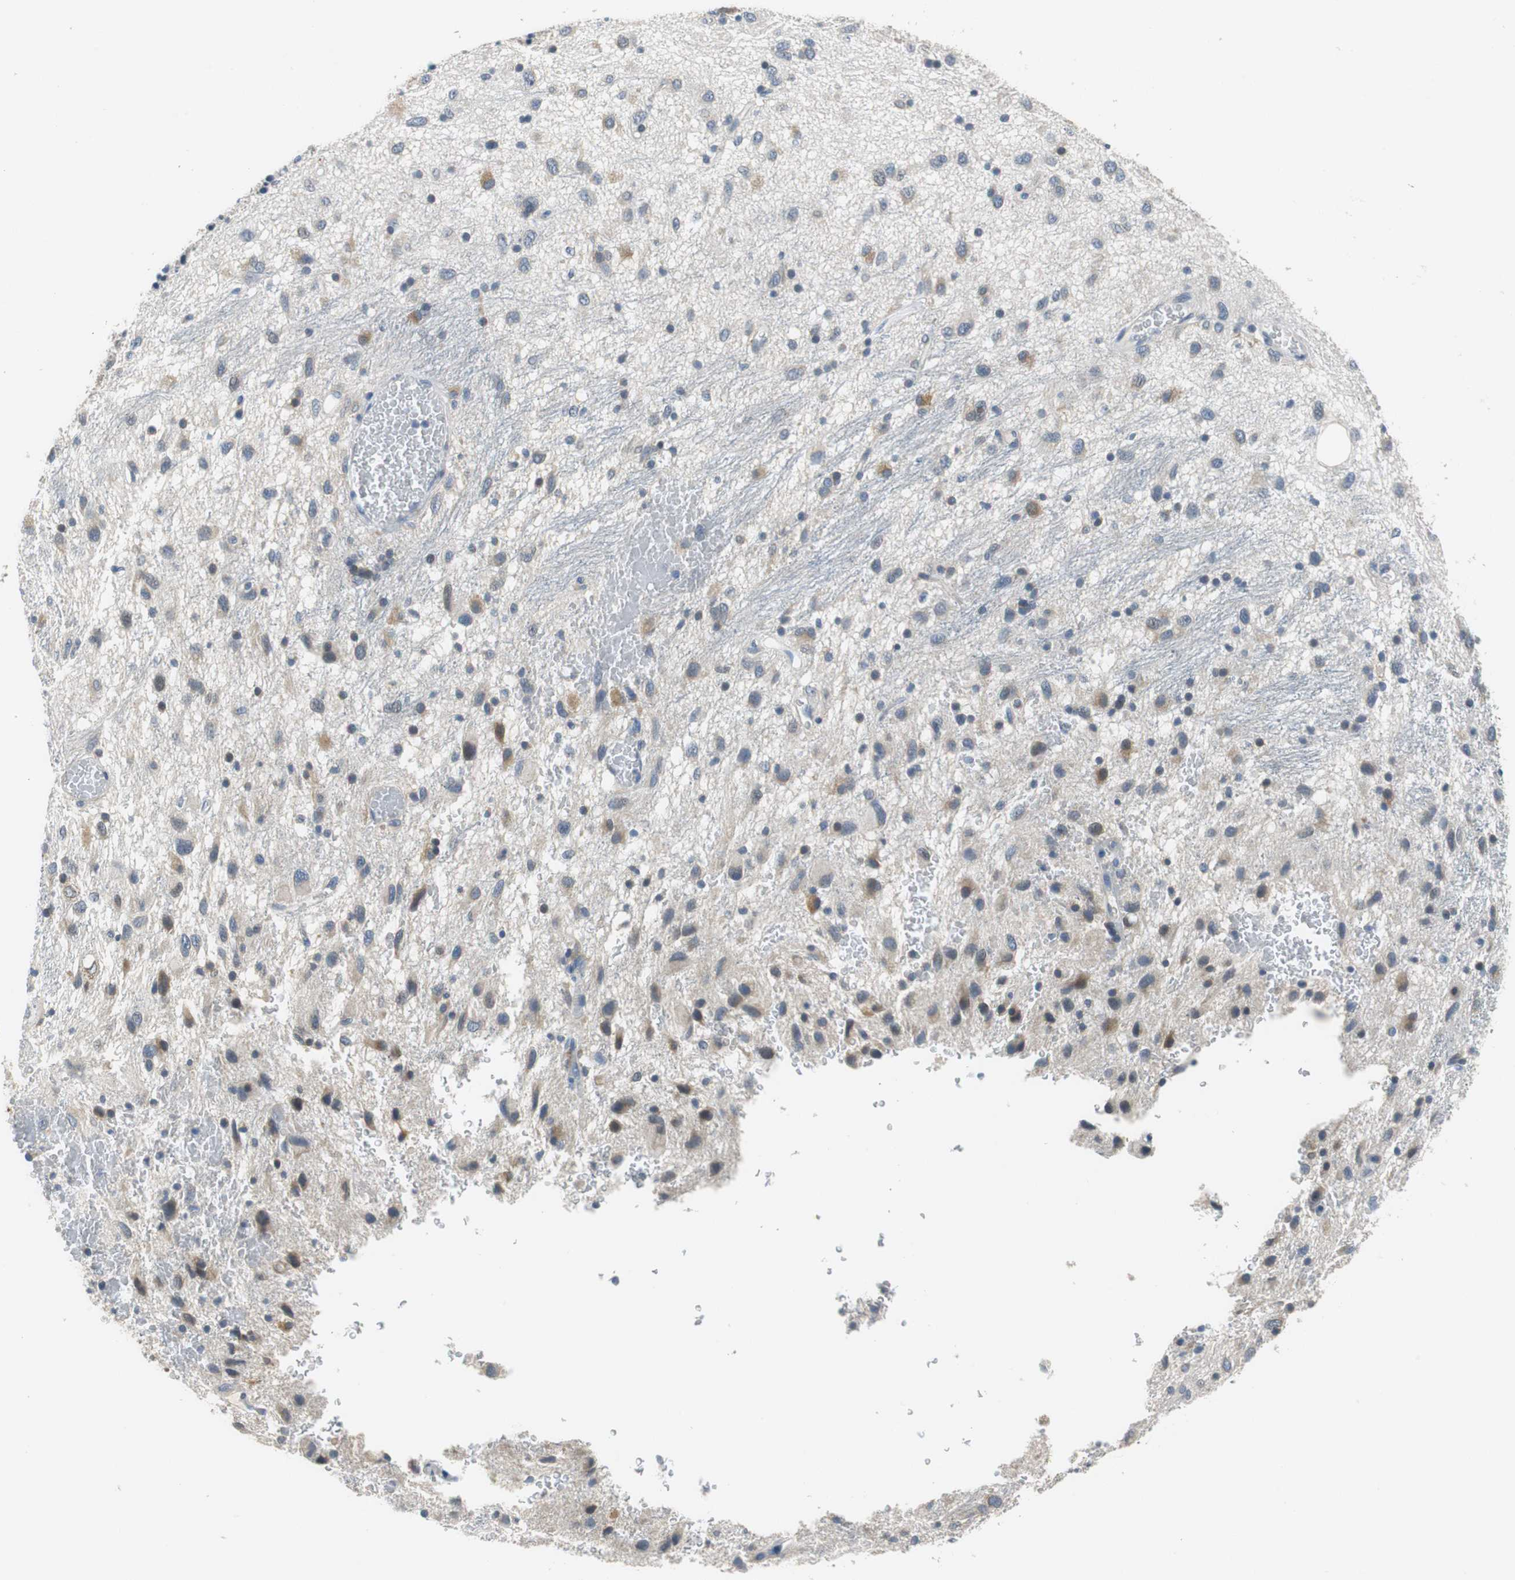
{"staining": {"intensity": "moderate", "quantity": "<25%", "location": "cytoplasmic/membranous"}, "tissue": "glioma", "cell_type": "Tumor cells", "image_type": "cancer", "snomed": [{"axis": "morphology", "description": "Glioma, malignant, Low grade"}, {"axis": "topography", "description": "Brain"}], "caption": "Tumor cells reveal low levels of moderate cytoplasmic/membranous staining in approximately <25% of cells in human low-grade glioma (malignant).", "gene": "FADS2", "patient": {"sex": "male", "age": 77}}